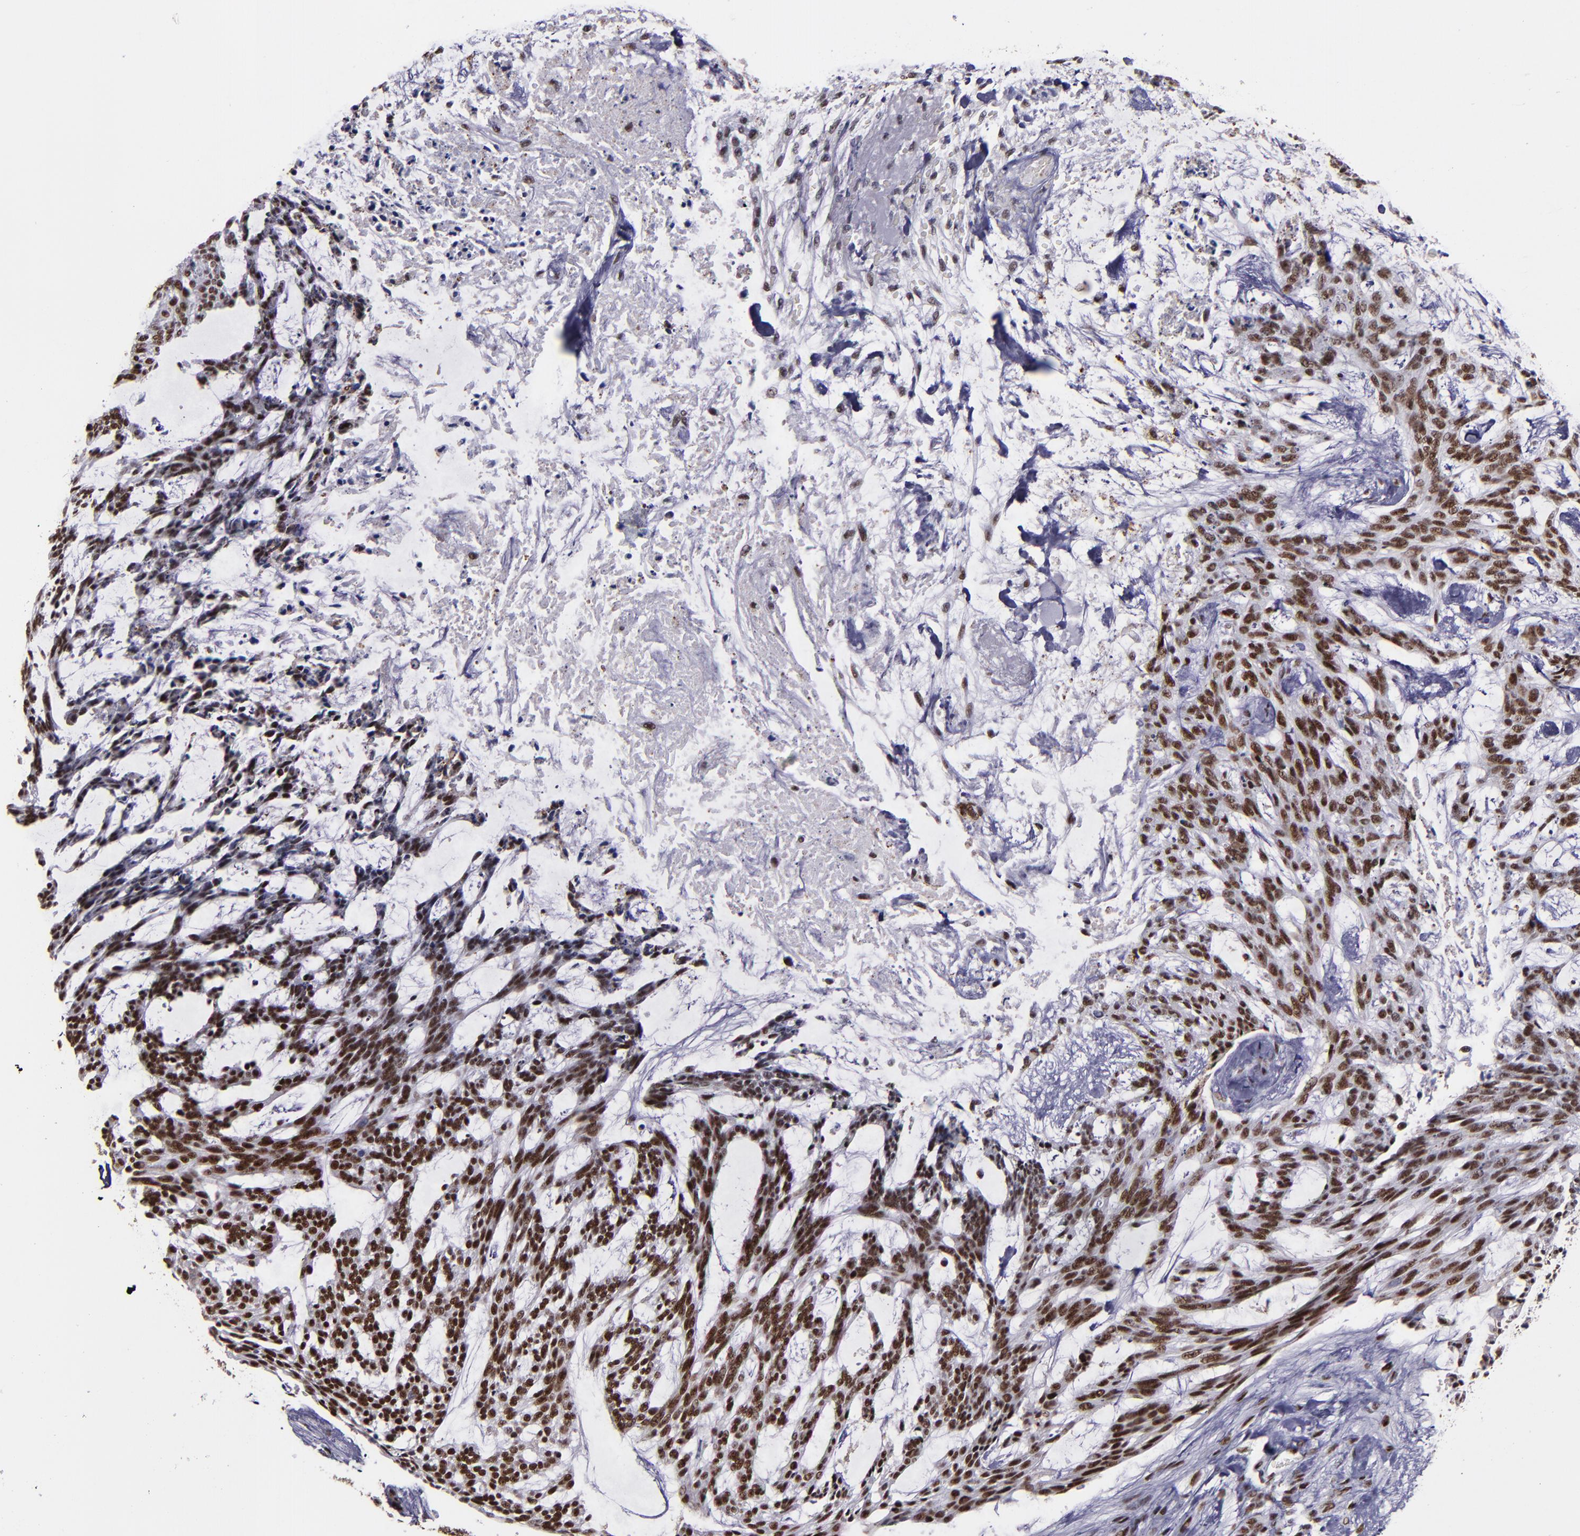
{"staining": {"intensity": "moderate", "quantity": ">75%", "location": "nuclear"}, "tissue": "skin cancer", "cell_type": "Tumor cells", "image_type": "cancer", "snomed": [{"axis": "morphology", "description": "Normal tissue, NOS"}, {"axis": "morphology", "description": "Basal cell carcinoma"}, {"axis": "topography", "description": "Skin"}], "caption": "Tumor cells reveal moderate nuclear staining in approximately >75% of cells in skin cancer. Using DAB (brown) and hematoxylin (blue) stains, captured at high magnification using brightfield microscopy.", "gene": "PPP4R3A", "patient": {"sex": "female", "age": 71}}